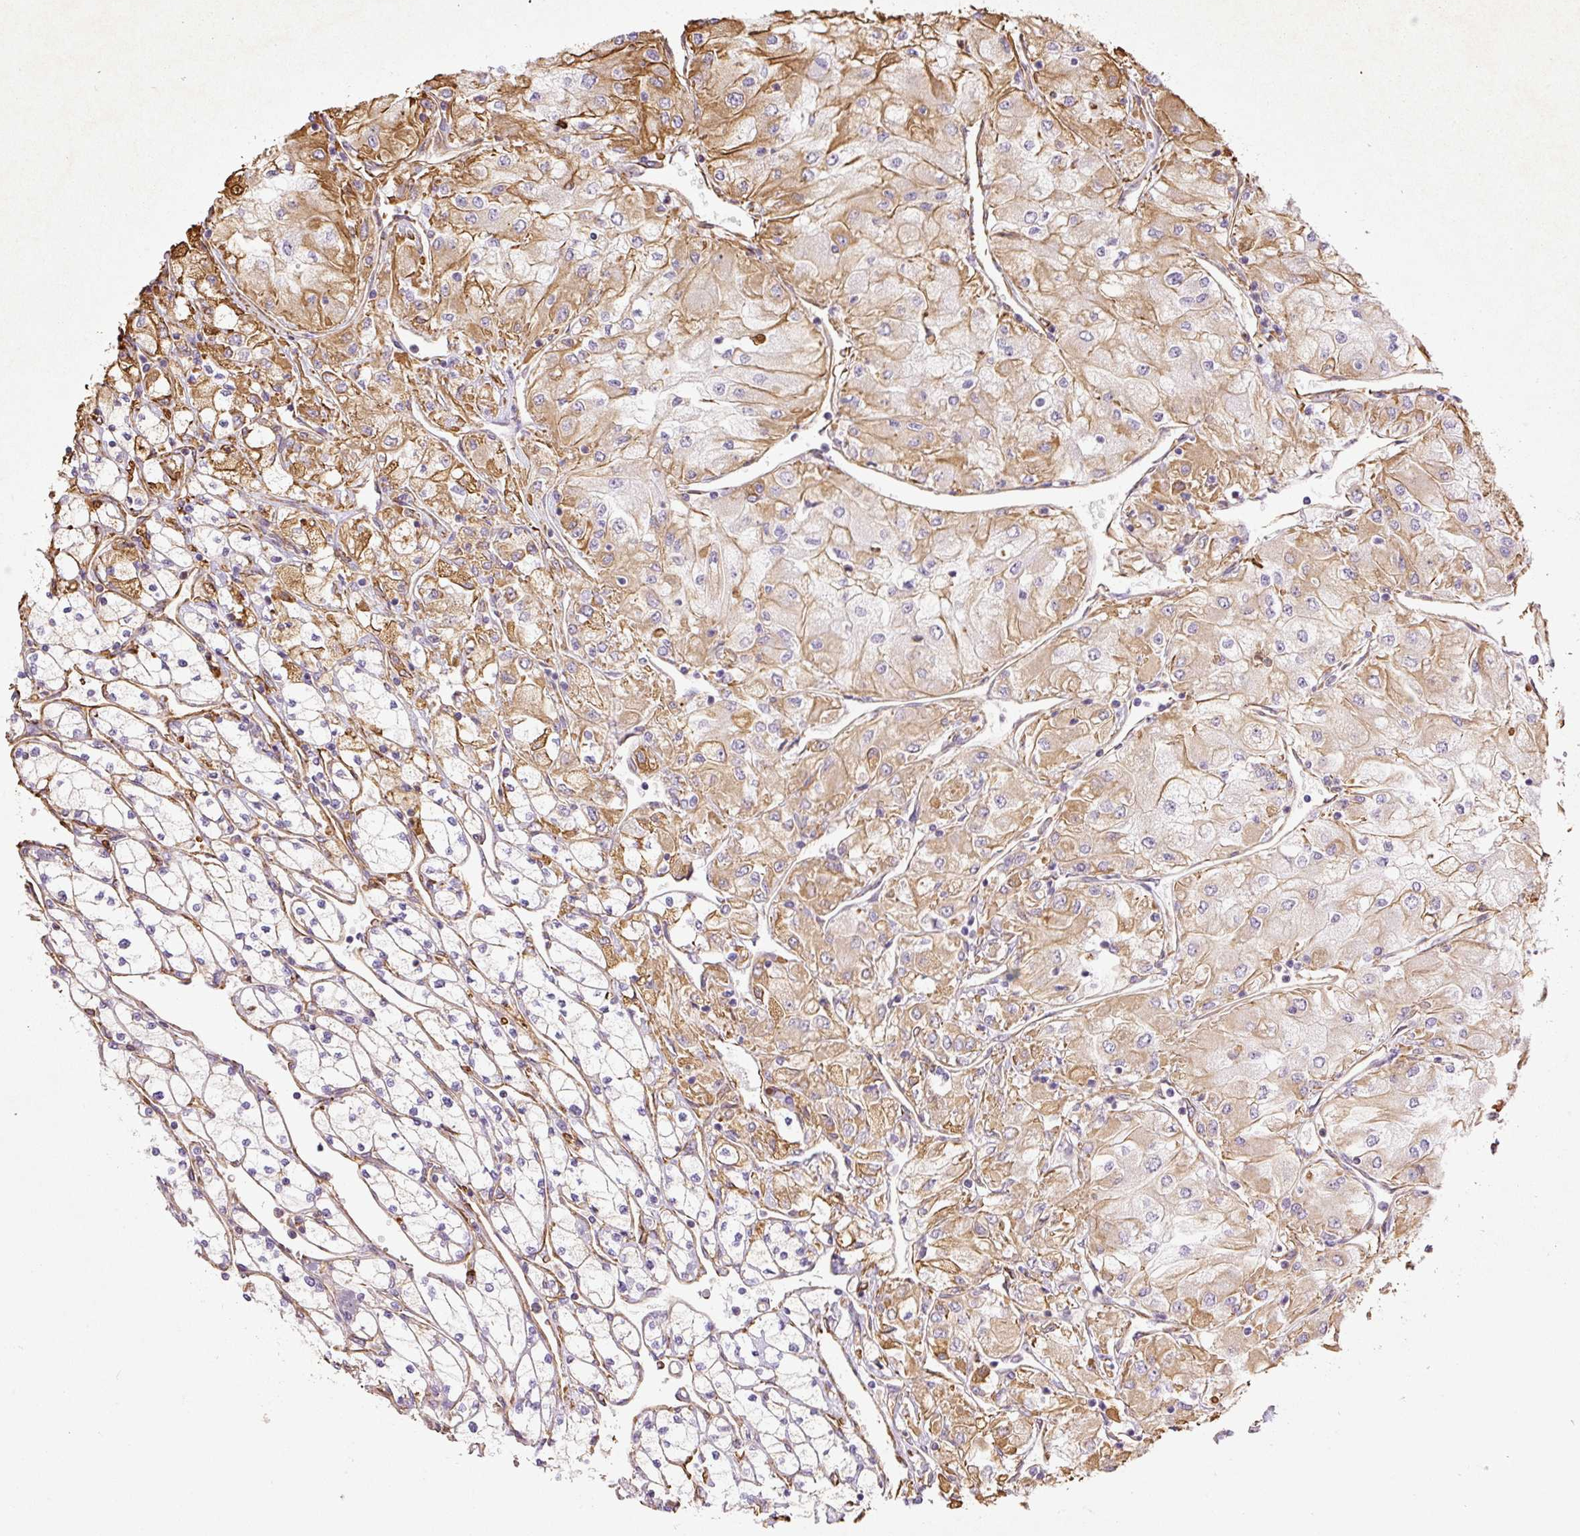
{"staining": {"intensity": "moderate", "quantity": "25%-75%", "location": "cytoplasmic/membranous"}, "tissue": "renal cancer", "cell_type": "Tumor cells", "image_type": "cancer", "snomed": [{"axis": "morphology", "description": "Adenocarcinoma, NOS"}, {"axis": "topography", "description": "Kidney"}], "caption": "Protein staining of renal adenocarcinoma tissue exhibits moderate cytoplasmic/membranous expression in about 25%-75% of tumor cells.", "gene": "VIM", "patient": {"sex": "male", "age": 80}}